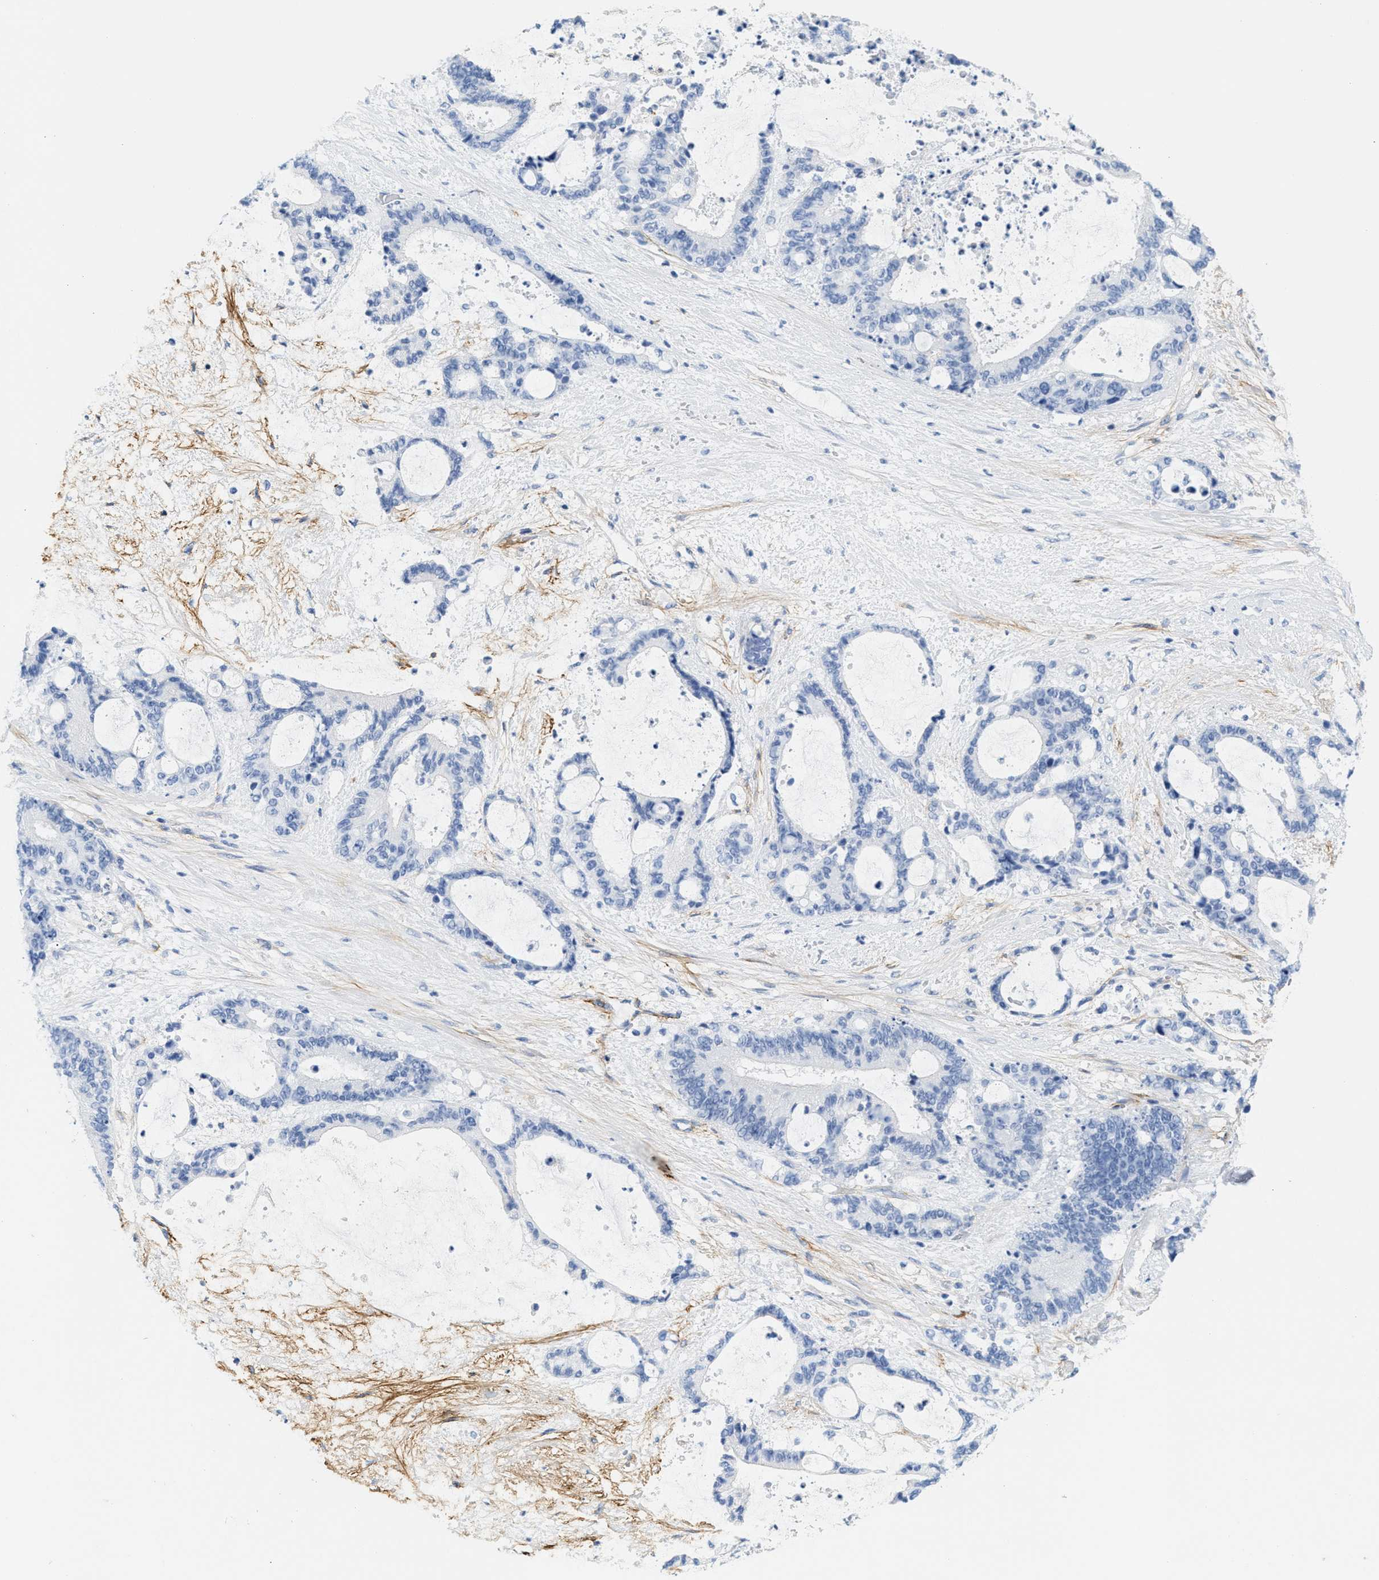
{"staining": {"intensity": "negative", "quantity": "none", "location": "none"}, "tissue": "liver cancer", "cell_type": "Tumor cells", "image_type": "cancer", "snomed": [{"axis": "morphology", "description": "Normal tissue, NOS"}, {"axis": "morphology", "description": "Cholangiocarcinoma"}, {"axis": "topography", "description": "Liver"}, {"axis": "topography", "description": "Peripheral nerve tissue"}], "caption": "High power microscopy micrograph of an immunohistochemistry histopathology image of cholangiocarcinoma (liver), revealing no significant expression in tumor cells.", "gene": "TNR", "patient": {"sex": "female", "age": 73}}